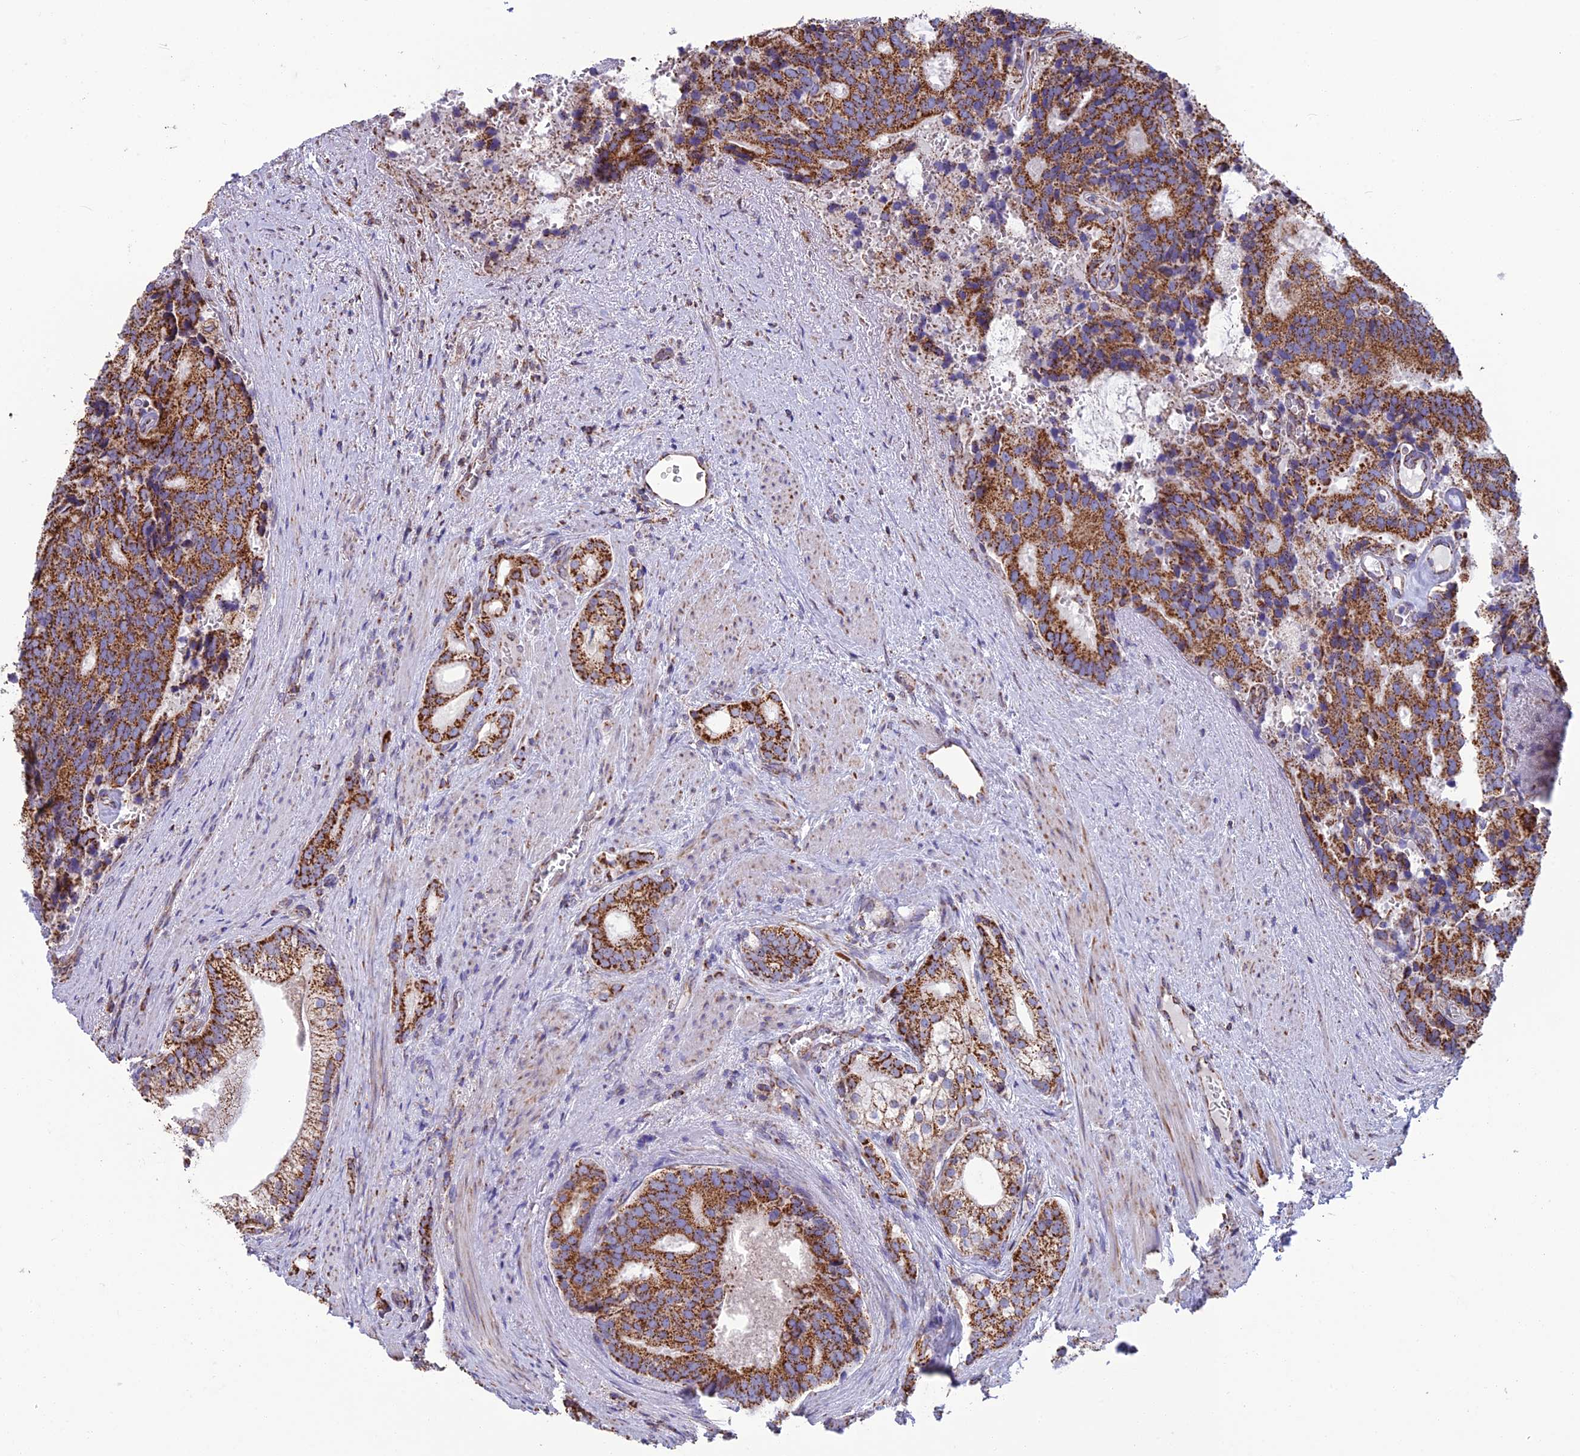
{"staining": {"intensity": "strong", "quantity": ">75%", "location": "cytoplasmic/membranous"}, "tissue": "prostate cancer", "cell_type": "Tumor cells", "image_type": "cancer", "snomed": [{"axis": "morphology", "description": "Adenocarcinoma, Low grade"}, {"axis": "topography", "description": "Prostate"}], "caption": "Adenocarcinoma (low-grade) (prostate) stained with a brown dye displays strong cytoplasmic/membranous positive expression in approximately >75% of tumor cells.", "gene": "CS", "patient": {"sex": "male", "age": 71}}